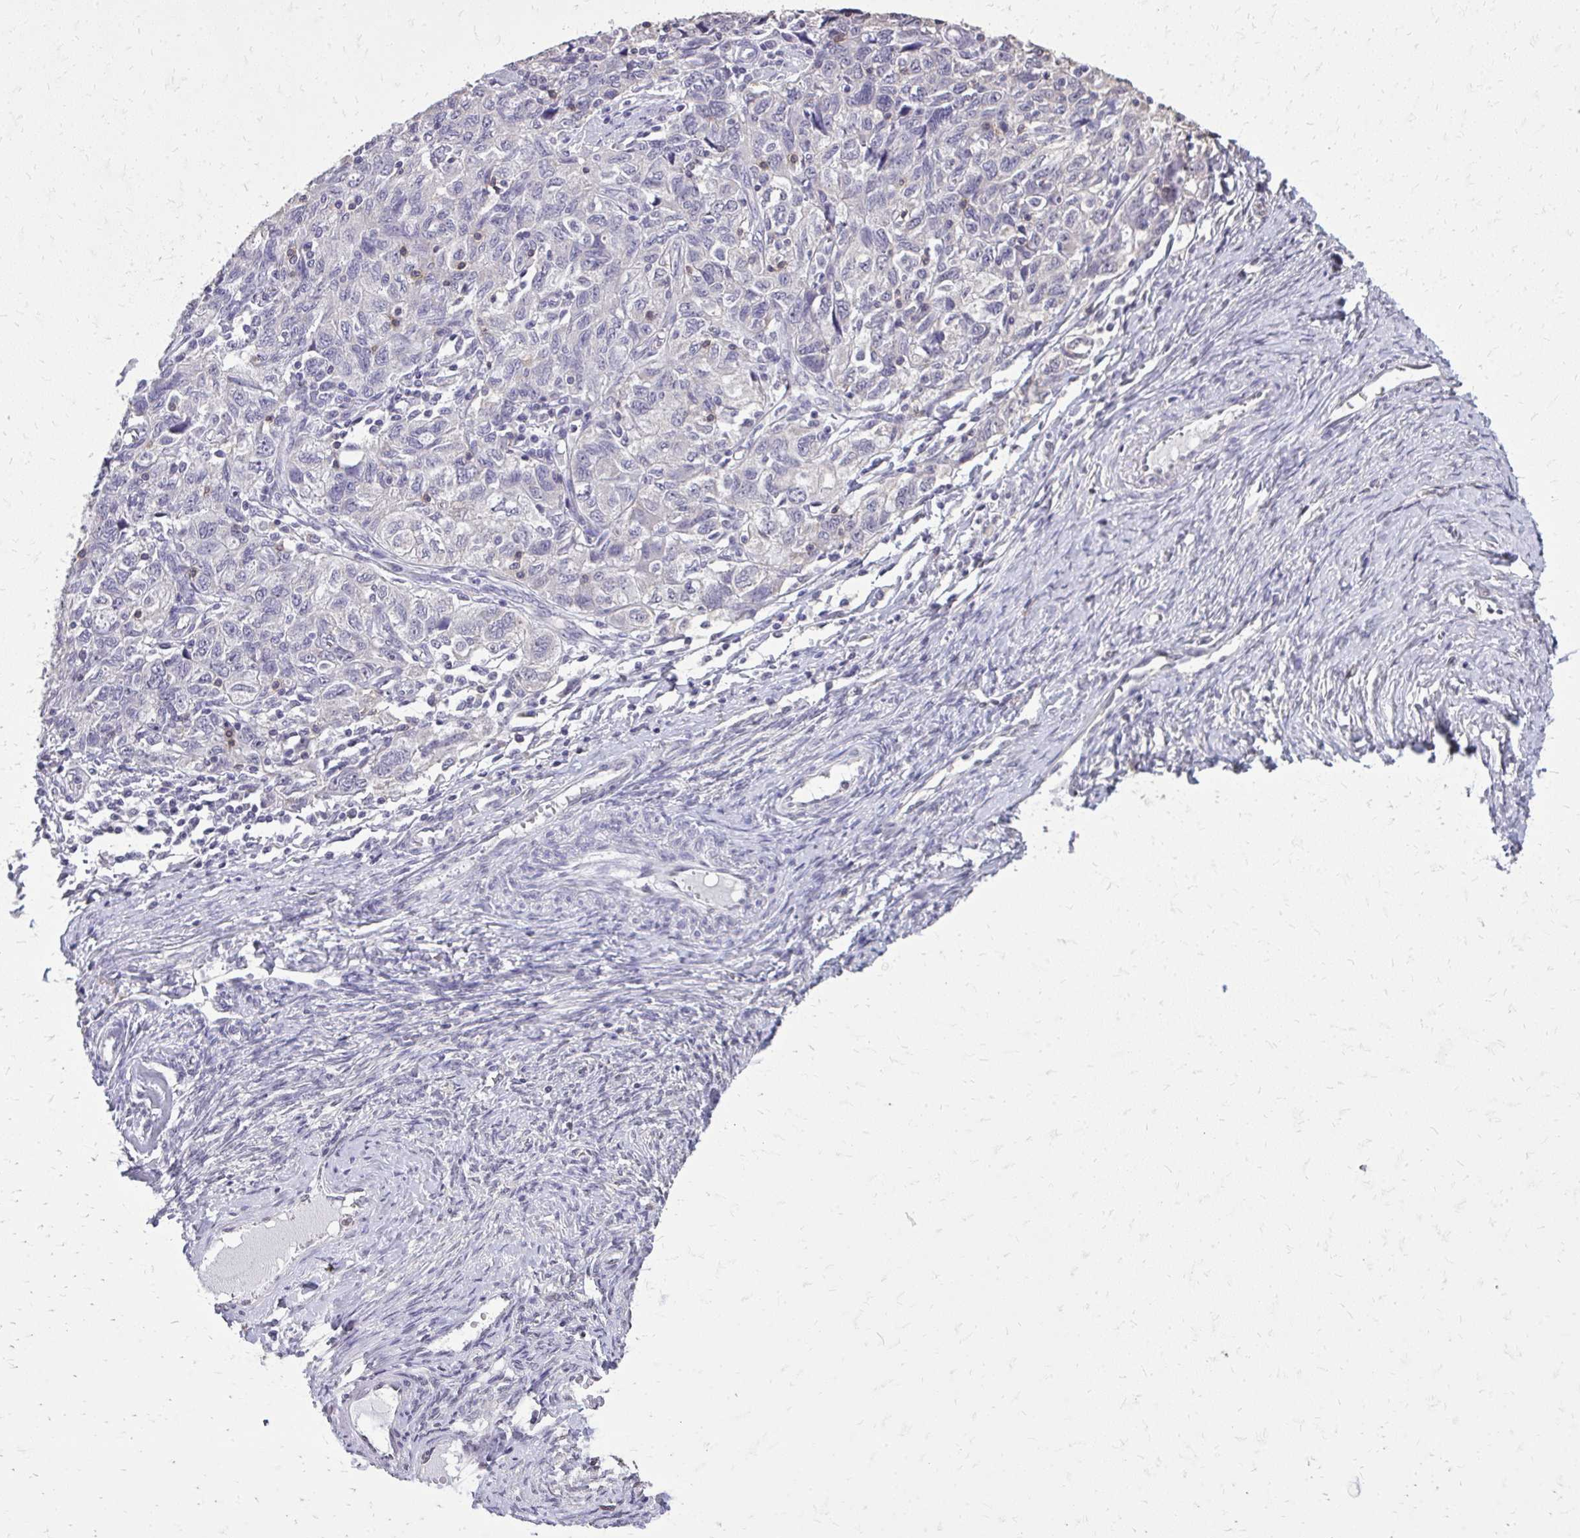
{"staining": {"intensity": "negative", "quantity": "none", "location": "none"}, "tissue": "ovarian cancer", "cell_type": "Tumor cells", "image_type": "cancer", "snomed": [{"axis": "morphology", "description": "Carcinoma, NOS"}, {"axis": "morphology", "description": "Cystadenocarcinoma, serous, NOS"}, {"axis": "topography", "description": "Ovary"}], "caption": "High magnification brightfield microscopy of ovarian cancer (serous cystadenocarcinoma) stained with DAB (brown) and counterstained with hematoxylin (blue): tumor cells show no significant staining.", "gene": "AKAP5", "patient": {"sex": "female", "age": 69}}